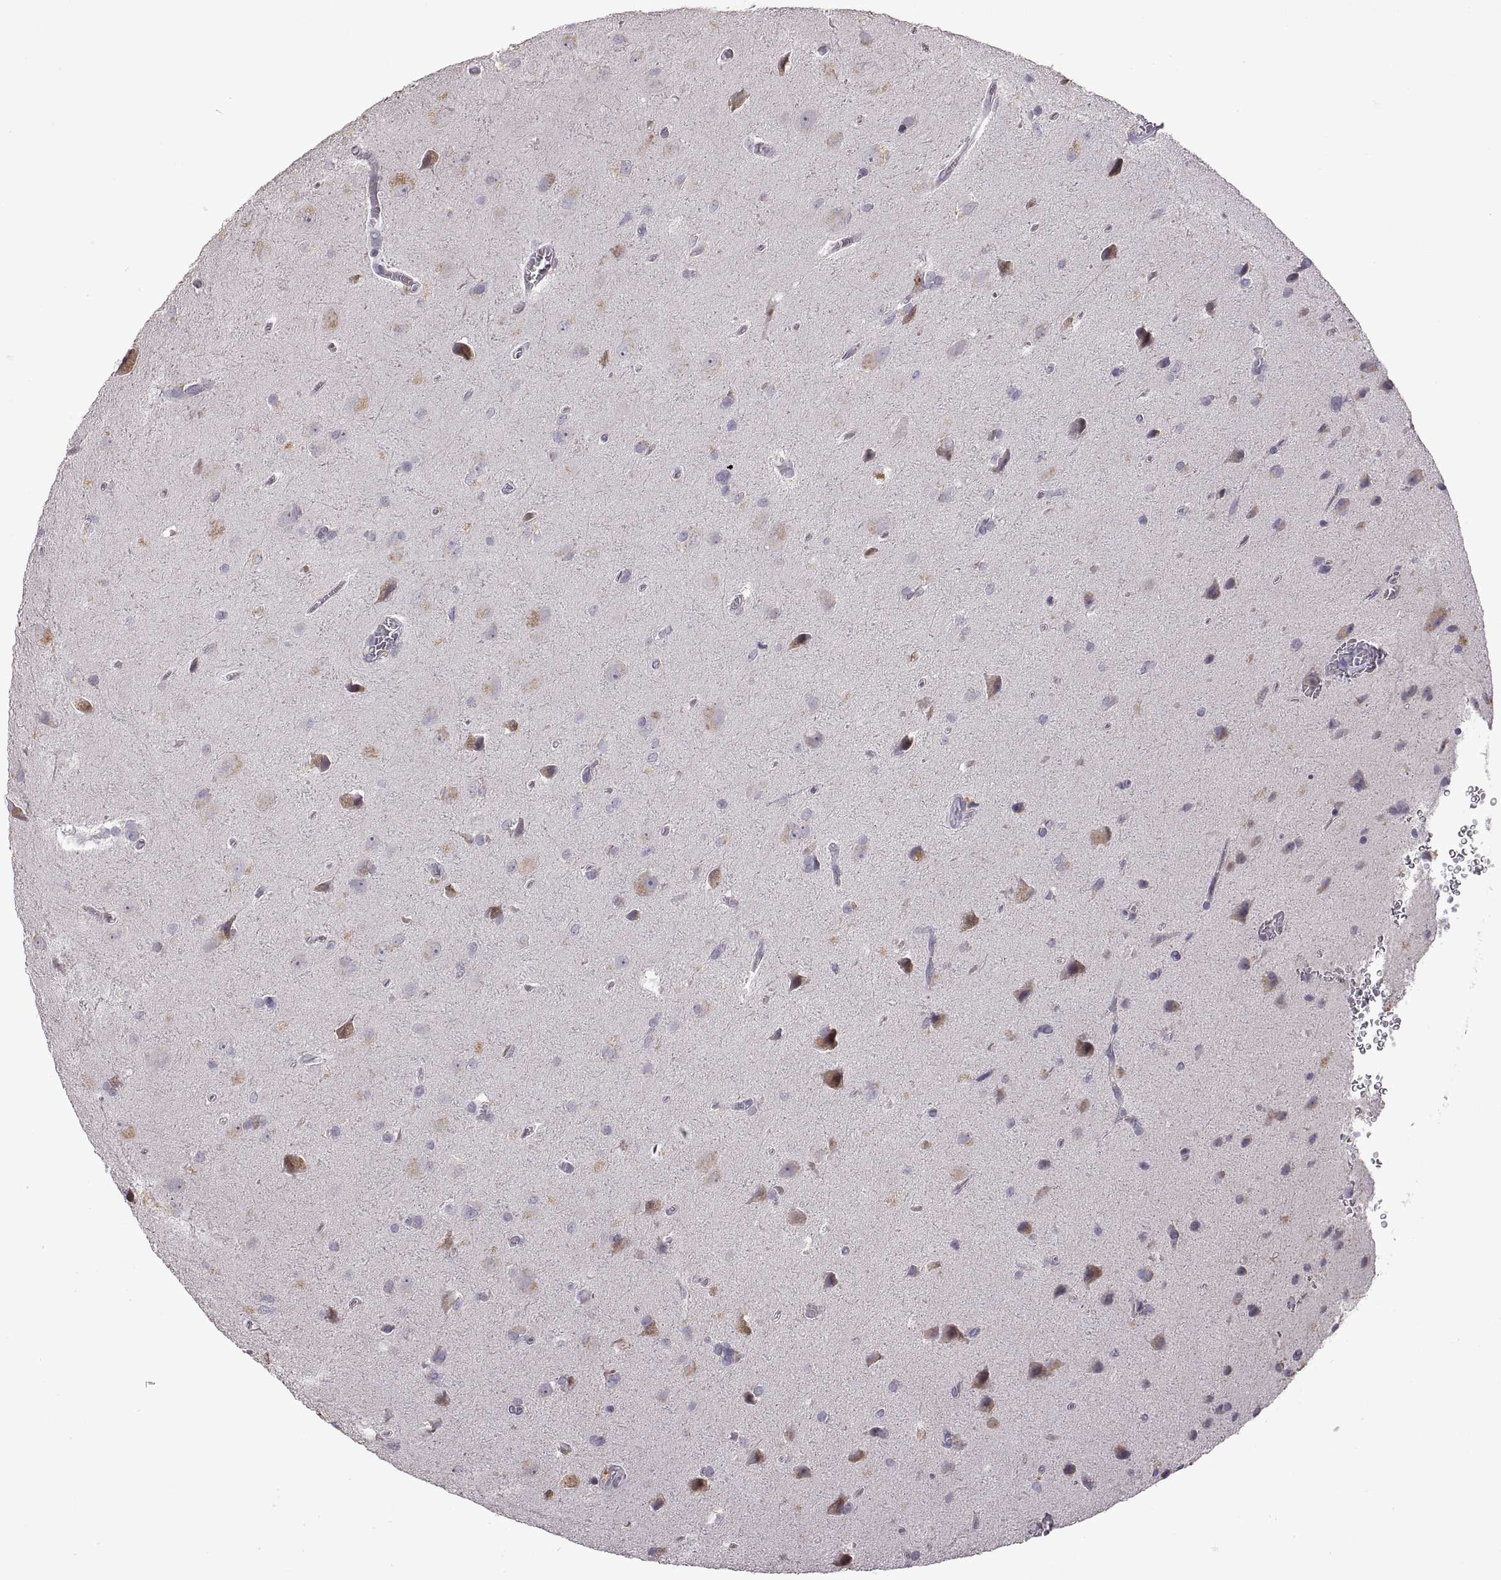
{"staining": {"intensity": "negative", "quantity": "none", "location": "none"}, "tissue": "glioma", "cell_type": "Tumor cells", "image_type": "cancer", "snomed": [{"axis": "morphology", "description": "Glioma, malignant, Low grade"}, {"axis": "topography", "description": "Brain"}], "caption": "Immunohistochemistry micrograph of neoplastic tissue: human low-grade glioma (malignant) stained with DAB reveals no significant protein expression in tumor cells.", "gene": "DEFB136", "patient": {"sex": "male", "age": 58}}